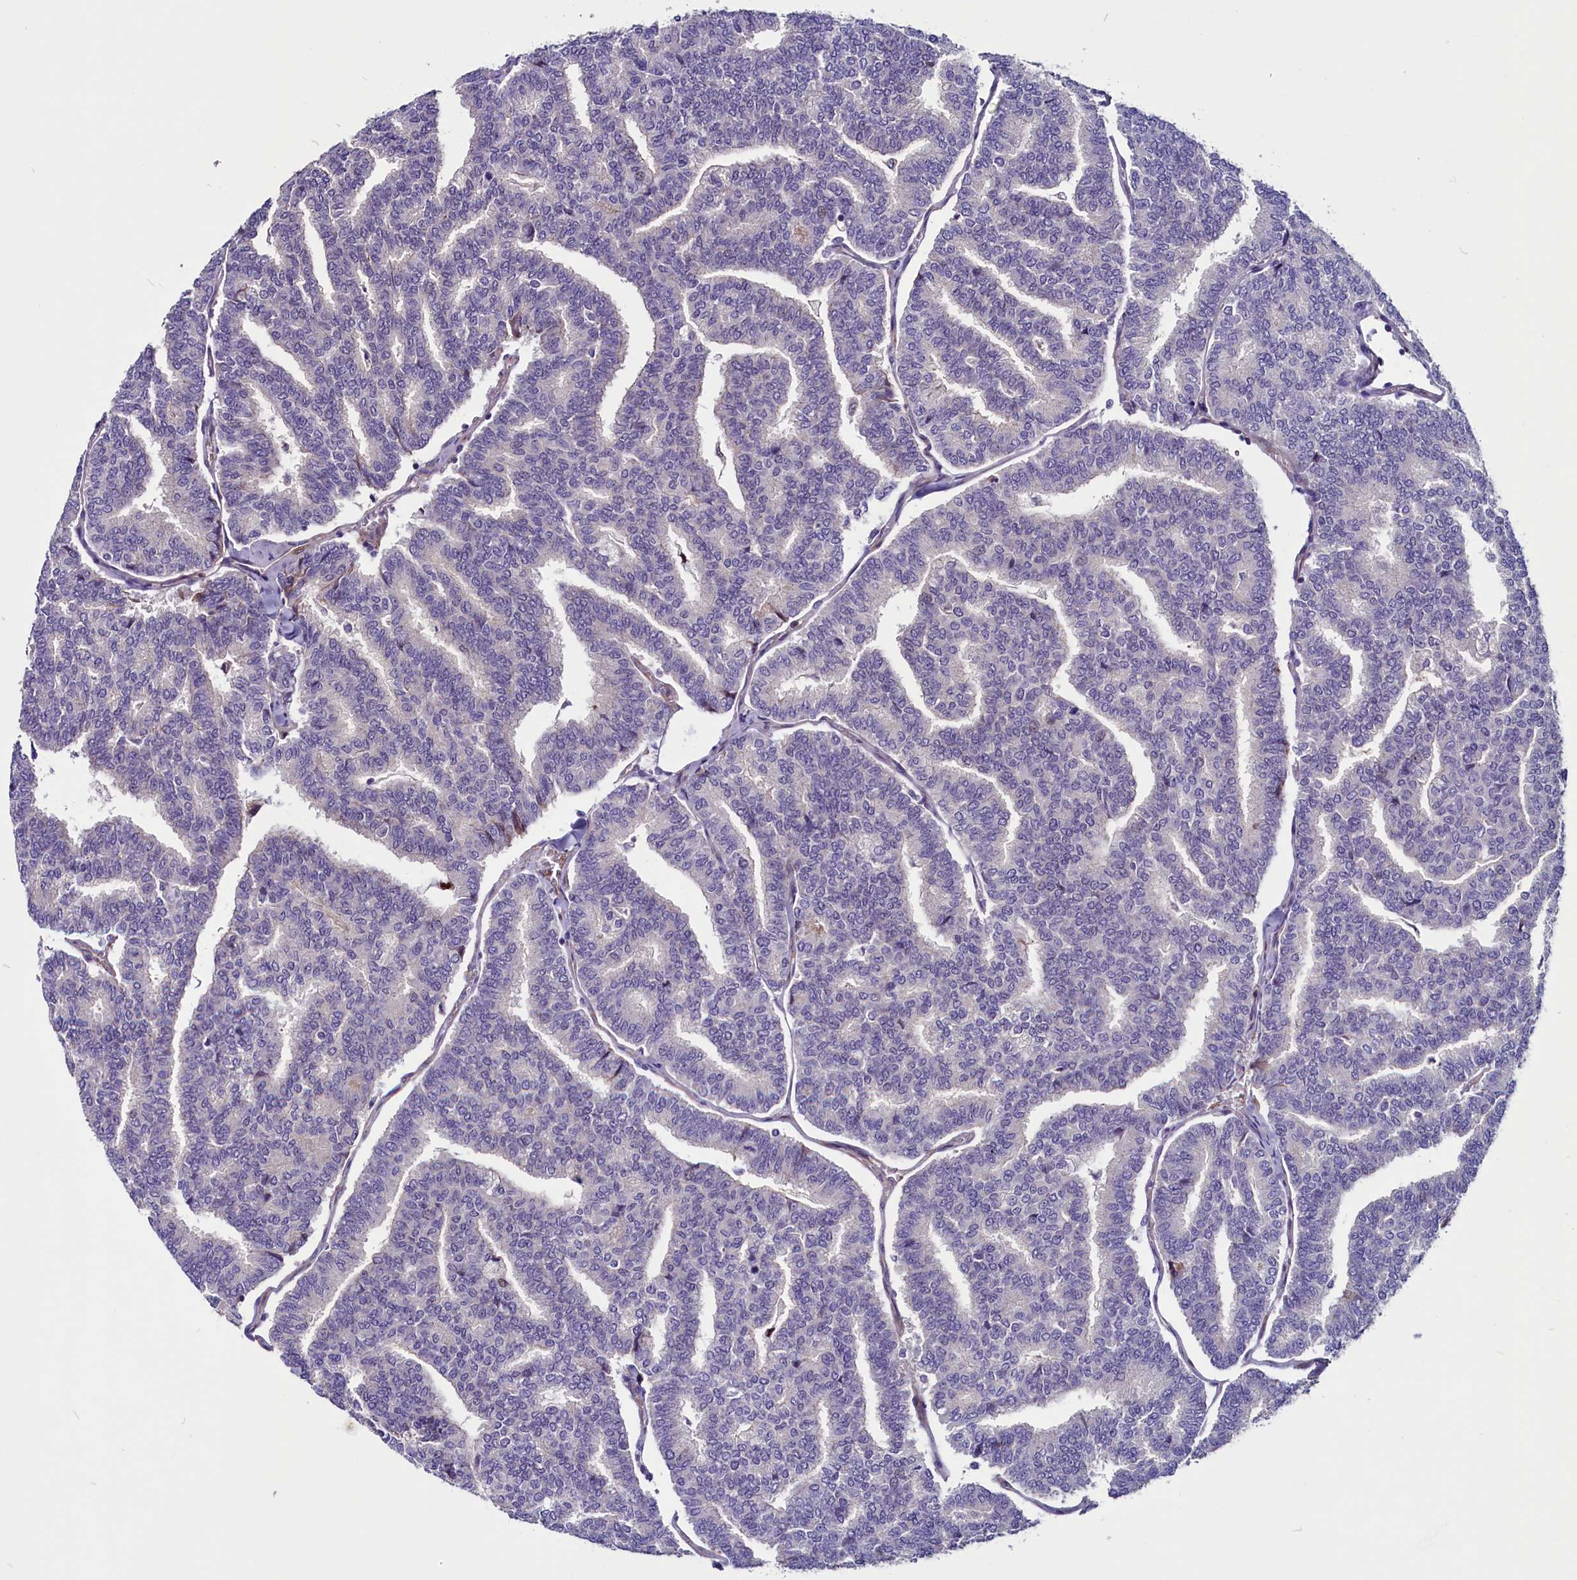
{"staining": {"intensity": "negative", "quantity": "none", "location": "none"}, "tissue": "thyroid cancer", "cell_type": "Tumor cells", "image_type": "cancer", "snomed": [{"axis": "morphology", "description": "Papillary adenocarcinoma, NOS"}, {"axis": "topography", "description": "Thyroid gland"}], "caption": "A photomicrograph of thyroid cancer stained for a protein displays no brown staining in tumor cells.", "gene": "ZNF749", "patient": {"sex": "female", "age": 35}}